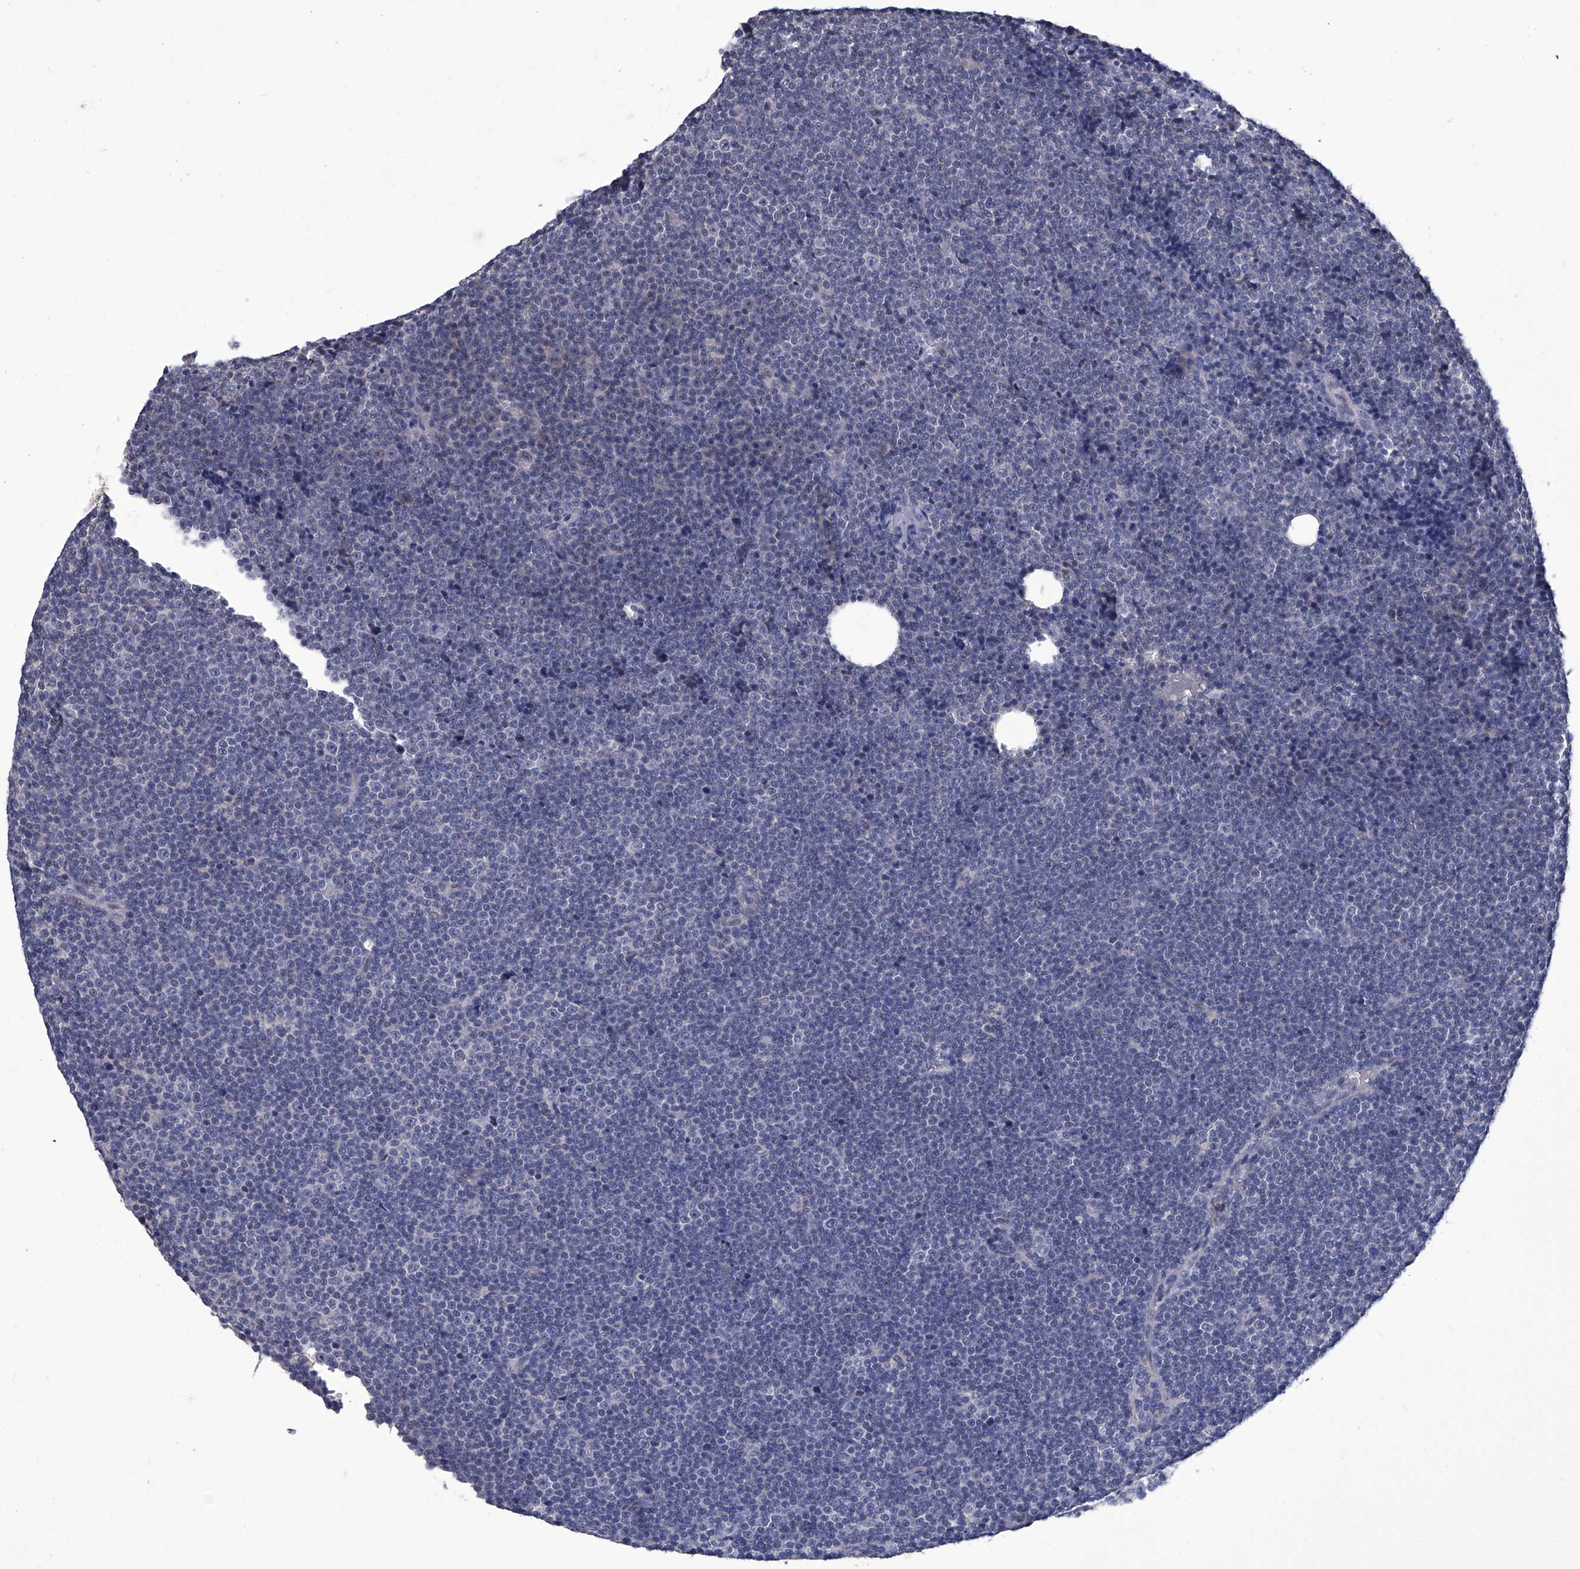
{"staining": {"intensity": "negative", "quantity": "none", "location": "none"}, "tissue": "lymphoma", "cell_type": "Tumor cells", "image_type": "cancer", "snomed": [{"axis": "morphology", "description": "Malignant lymphoma, non-Hodgkin's type, Low grade"}, {"axis": "topography", "description": "Lymph node"}], "caption": "Immunohistochemistry (IHC) of human lymphoma demonstrates no staining in tumor cells. (Stains: DAB (3,3'-diaminobenzidine) immunohistochemistry with hematoxylin counter stain, Microscopy: brightfield microscopy at high magnification).", "gene": "TGFBR1", "patient": {"sex": "female", "age": 67}}